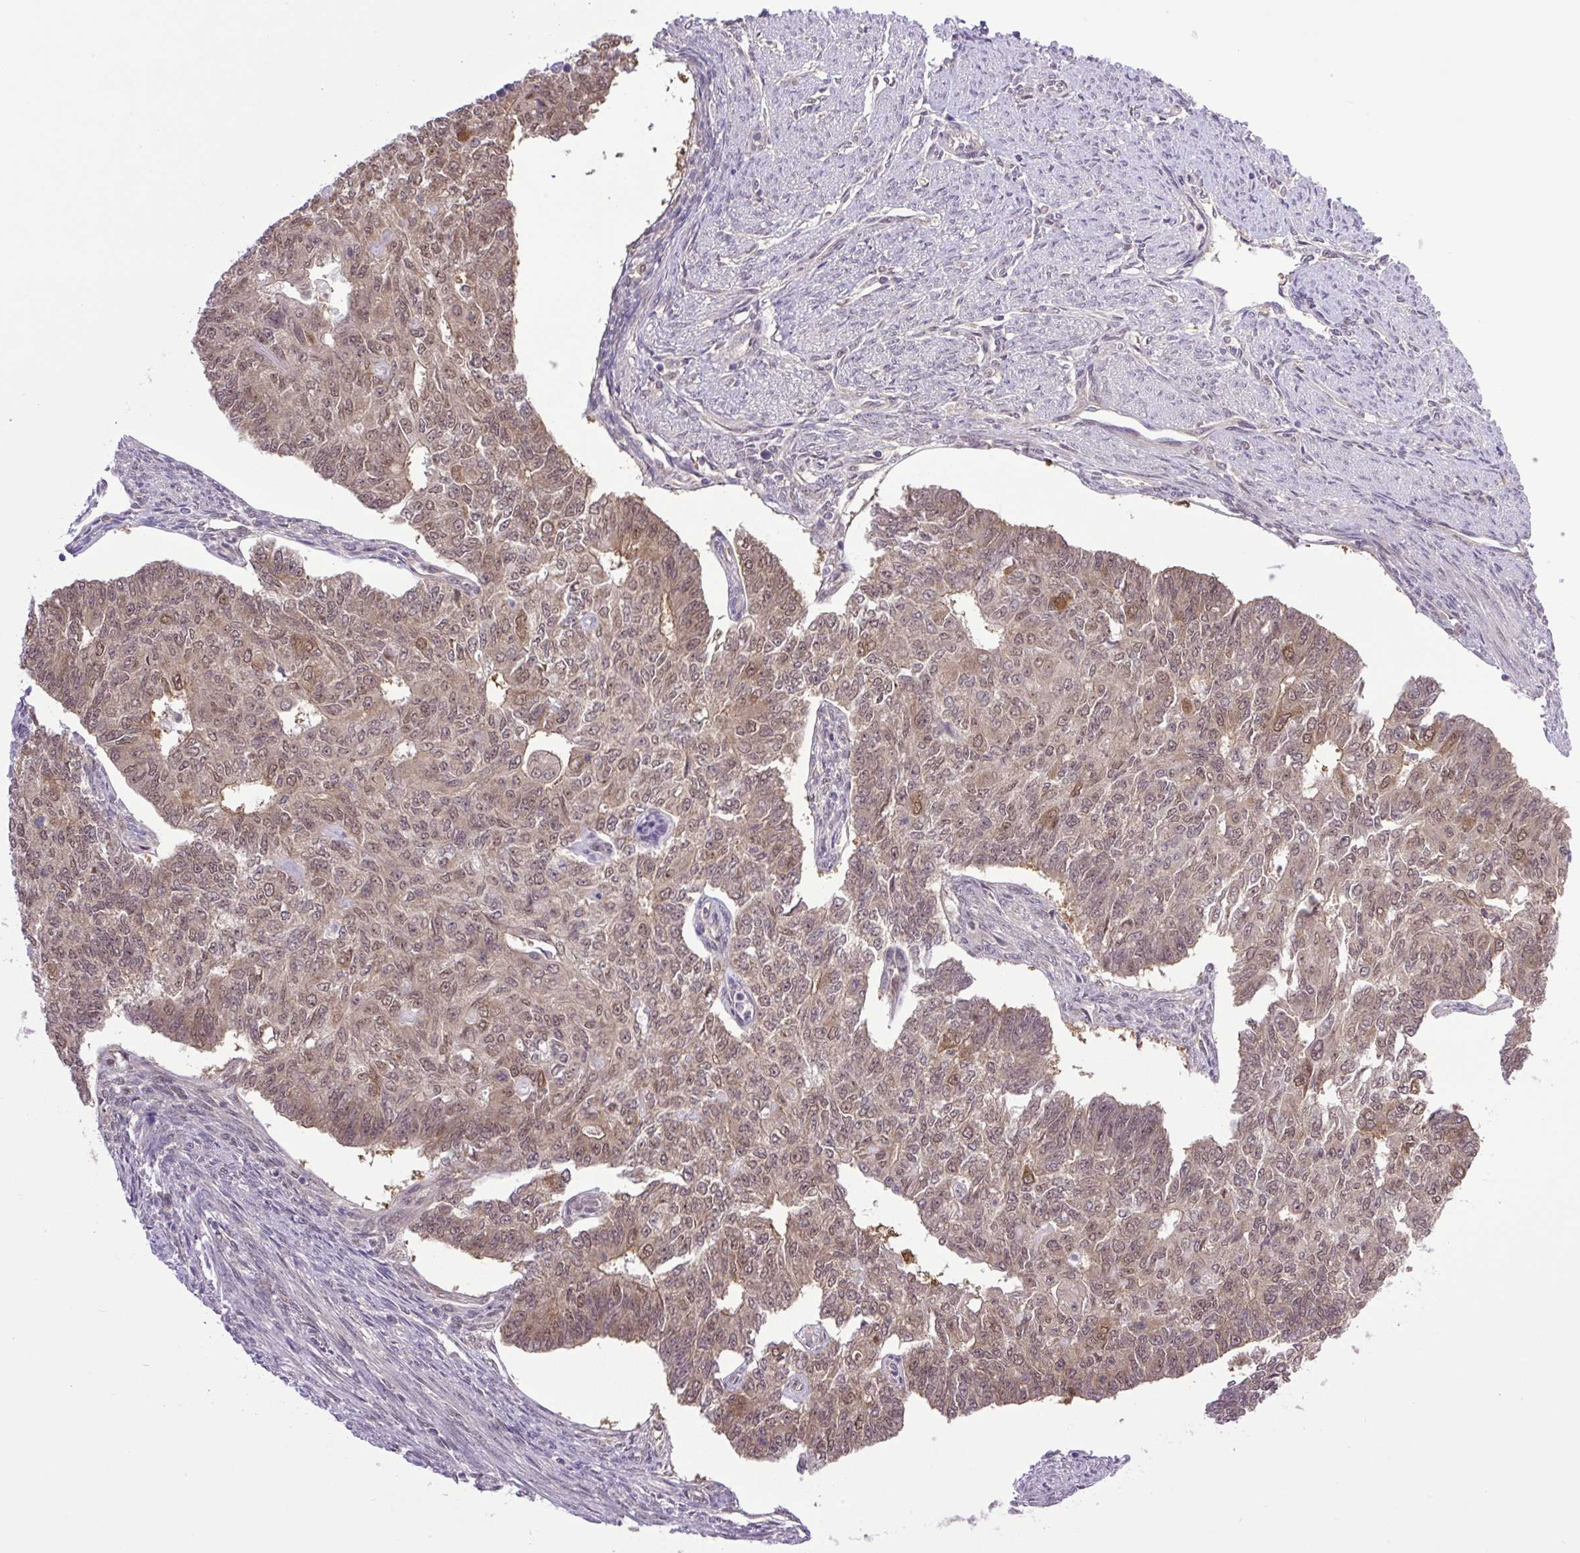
{"staining": {"intensity": "moderate", "quantity": ">75%", "location": "nuclear"}, "tissue": "endometrial cancer", "cell_type": "Tumor cells", "image_type": "cancer", "snomed": [{"axis": "morphology", "description": "Adenocarcinoma, NOS"}, {"axis": "topography", "description": "Endometrium"}], "caption": "Protein analysis of endometrial cancer (adenocarcinoma) tissue reveals moderate nuclear positivity in about >75% of tumor cells. (brown staining indicates protein expression, while blue staining denotes nuclei).", "gene": "SGTA", "patient": {"sex": "female", "age": 32}}